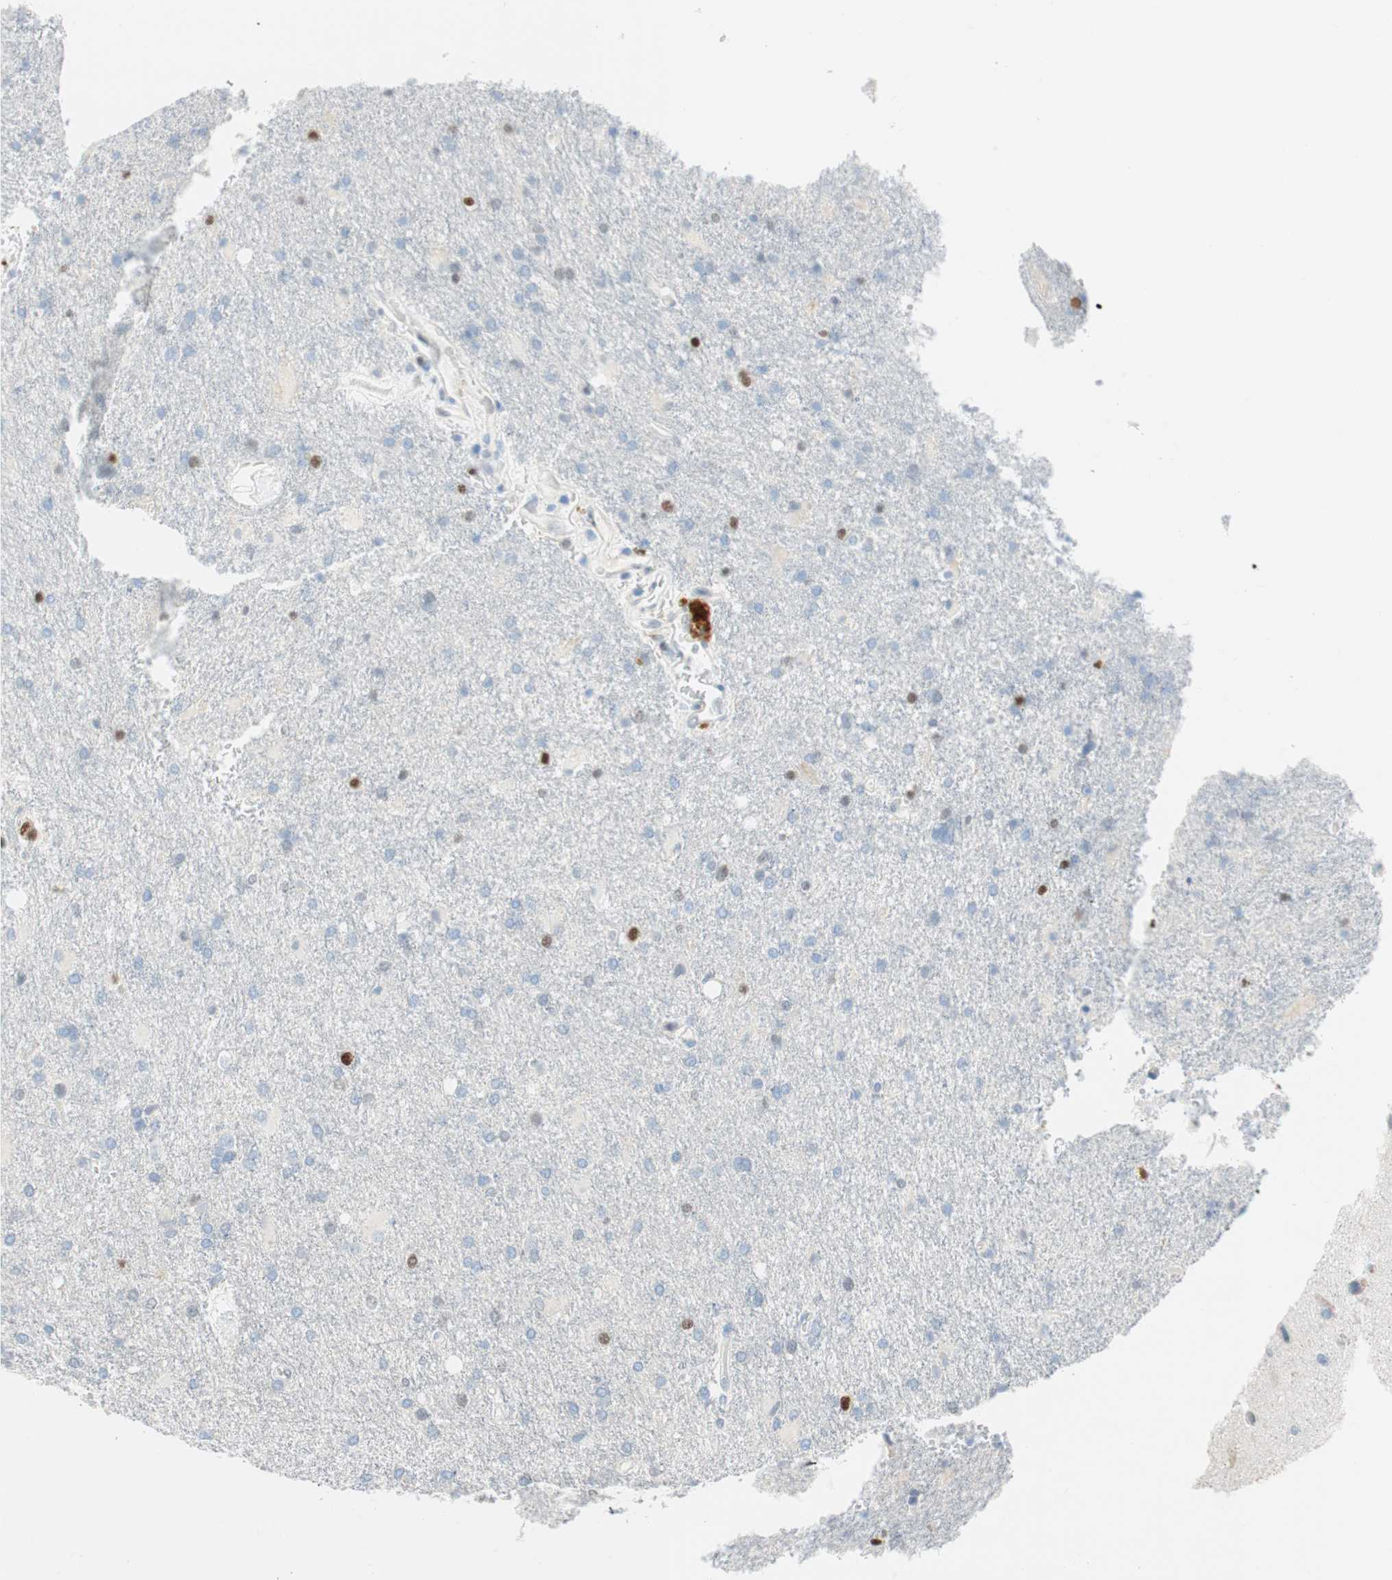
{"staining": {"intensity": "moderate", "quantity": "<25%", "location": "nuclear"}, "tissue": "glioma", "cell_type": "Tumor cells", "image_type": "cancer", "snomed": [{"axis": "morphology", "description": "Glioma, malignant, High grade"}, {"axis": "topography", "description": "Brain"}], "caption": "Glioma was stained to show a protein in brown. There is low levels of moderate nuclear expression in approximately <25% of tumor cells. (DAB (3,3'-diaminobenzidine) IHC with brightfield microscopy, high magnification).", "gene": "EZH2", "patient": {"sex": "male", "age": 71}}